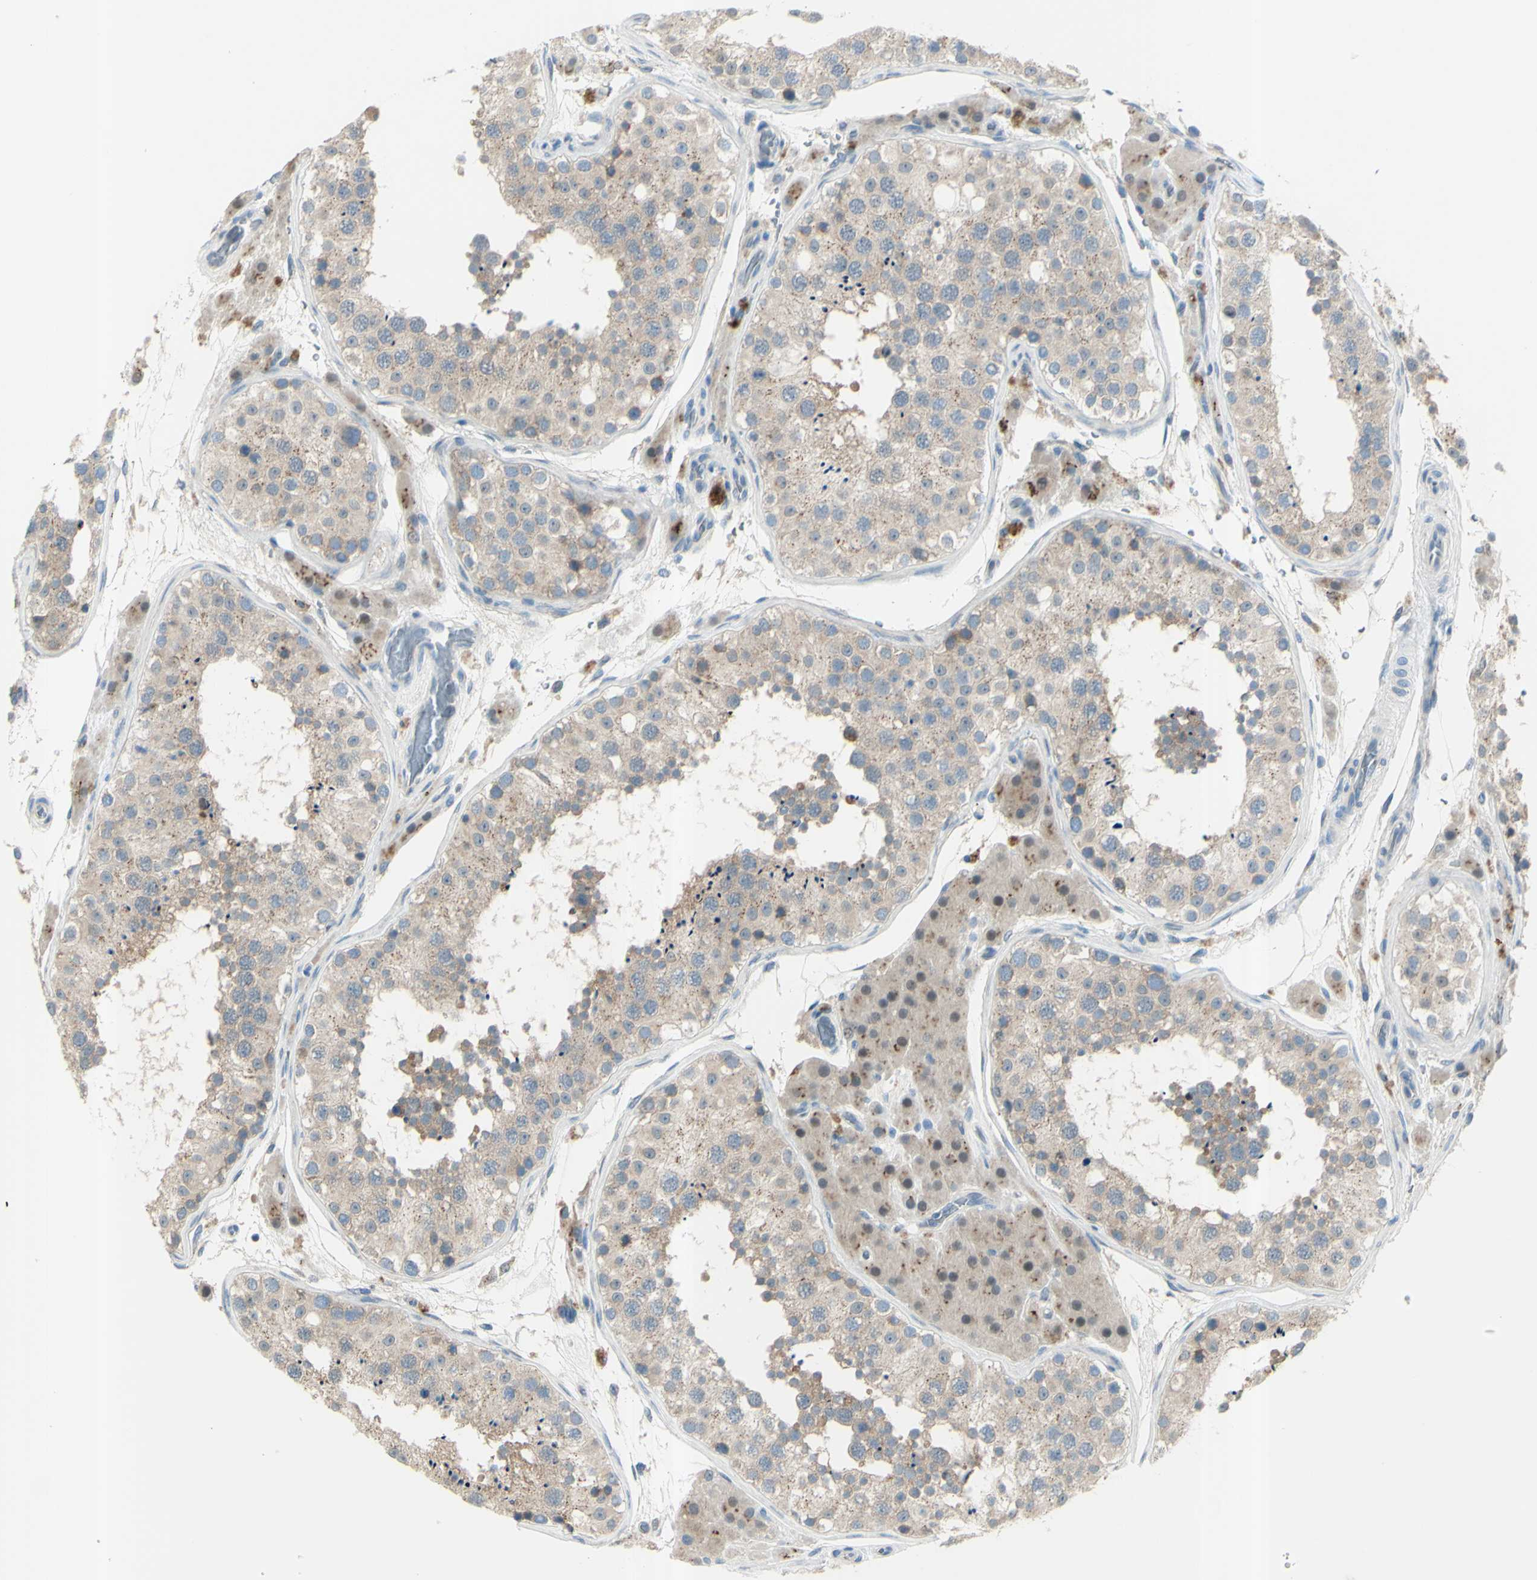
{"staining": {"intensity": "weak", "quantity": "<25%", "location": "cytoplasmic/membranous"}, "tissue": "testis", "cell_type": "Cells in seminiferous ducts", "image_type": "normal", "snomed": [{"axis": "morphology", "description": "Normal tissue, NOS"}, {"axis": "topography", "description": "Testis"}, {"axis": "topography", "description": "Epididymis"}], "caption": "Photomicrograph shows no protein expression in cells in seminiferous ducts of benign testis. (DAB (3,3'-diaminobenzidine) immunohistochemistry (IHC), high magnification).", "gene": "B4GALT1", "patient": {"sex": "male", "age": 26}}